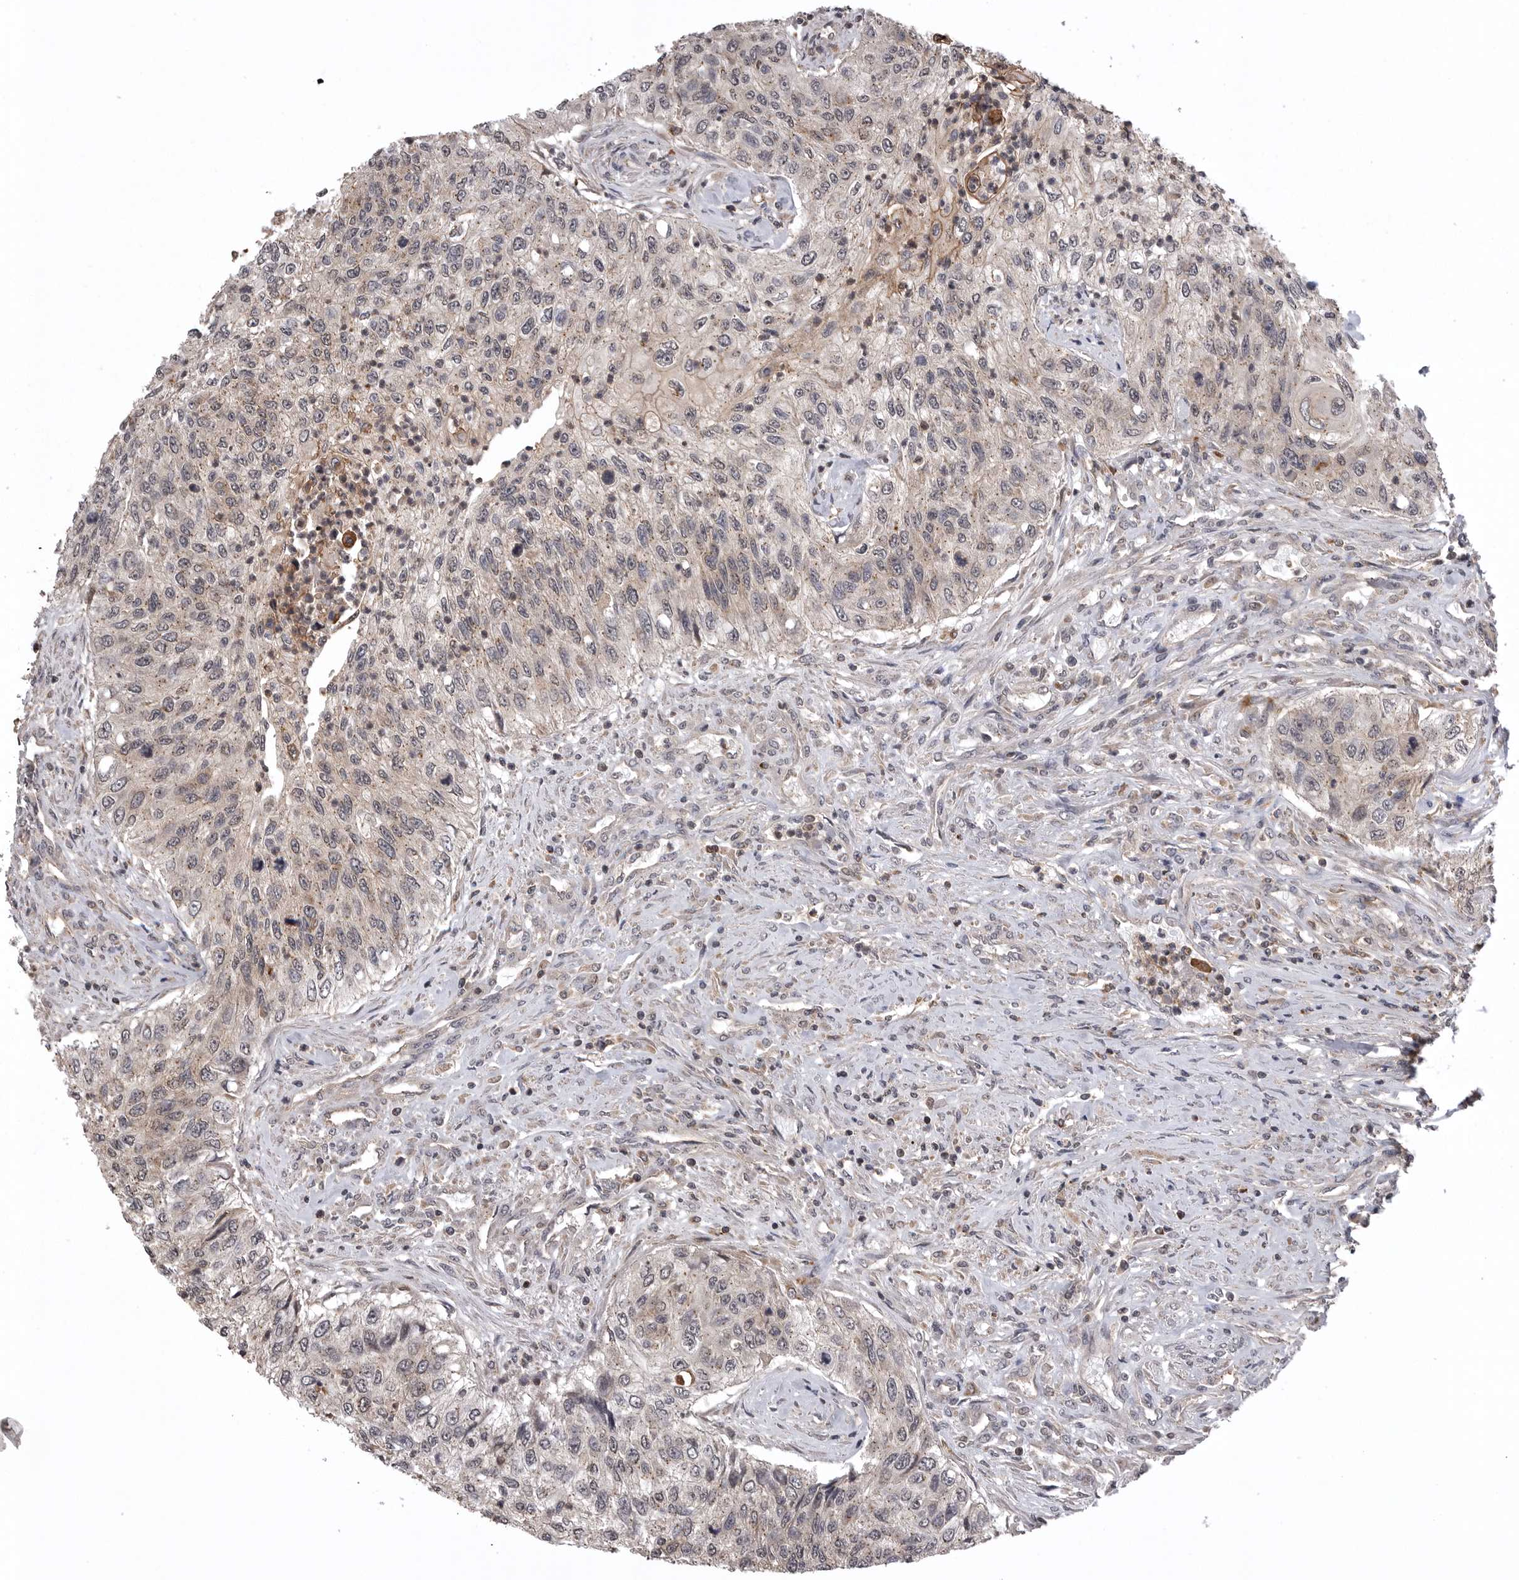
{"staining": {"intensity": "negative", "quantity": "none", "location": "none"}, "tissue": "urothelial cancer", "cell_type": "Tumor cells", "image_type": "cancer", "snomed": [{"axis": "morphology", "description": "Urothelial carcinoma, High grade"}, {"axis": "topography", "description": "Urinary bladder"}], "caption": "This is an IHC photomicrograph of human high-grade urothelial carcinoma. There is no expression in tumor cells.", "gene": "AOAH", "patient": {"sex": "female", "age": 60}}